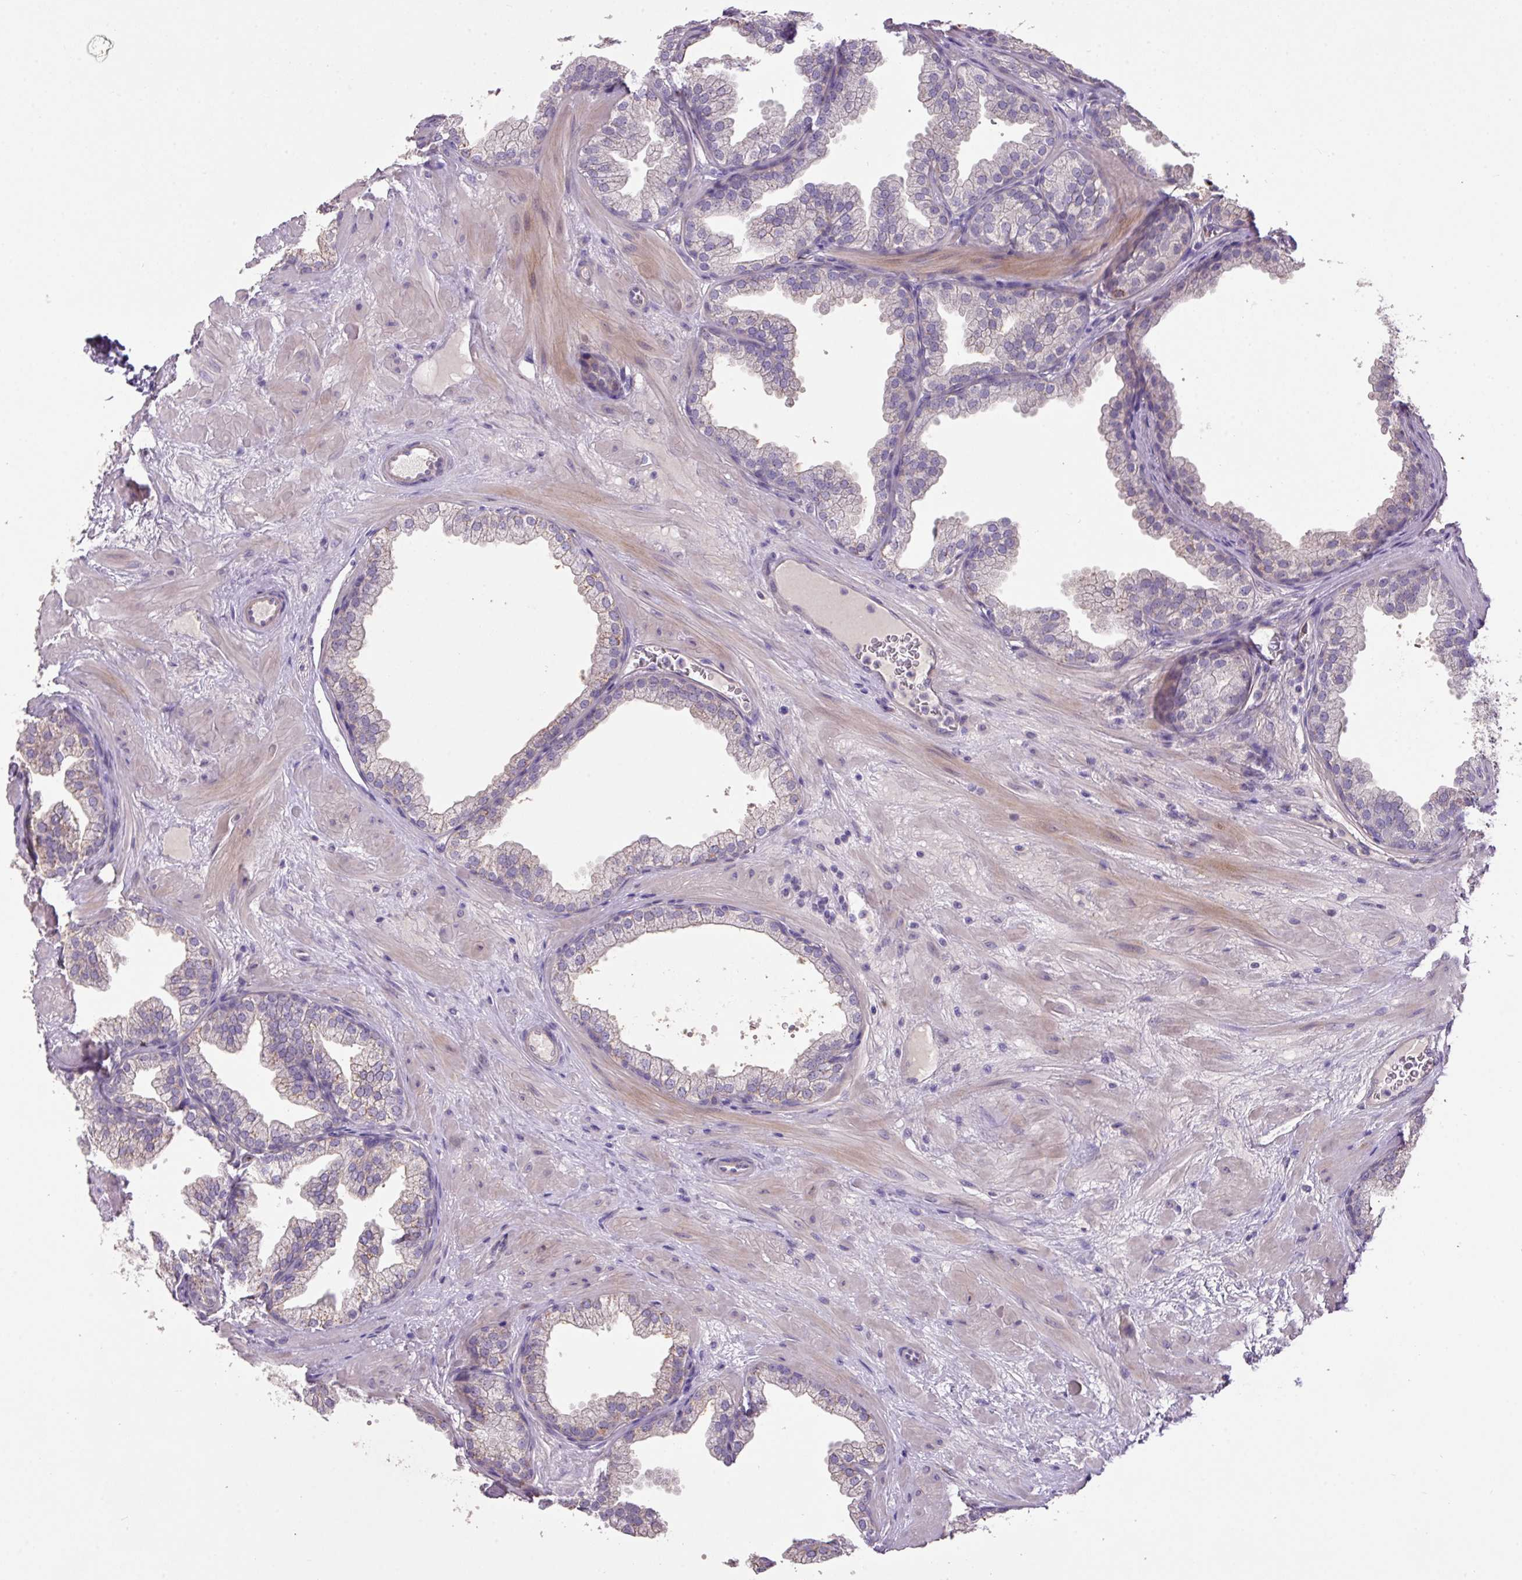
{"staining": {"intensity": "weak", "quantity": "25%-75%", "location": "cytoplasmic/membranous"}, "tissue": "prostate", "cell_type": "Glandular cells", "image_type": "normal", "snomed": [{"axis": "morphology", "description": "Normal tissue, NOS"}, {"axis": "topography", "description": "Prostate"}], "caption": "A low amount of weak cytoplasmic/membranous expression is present in approximately 25%-75% of glandular cells in benign prostate.", "gene": "PRADC1", "patient": {"sex": "male", "age": 37}}